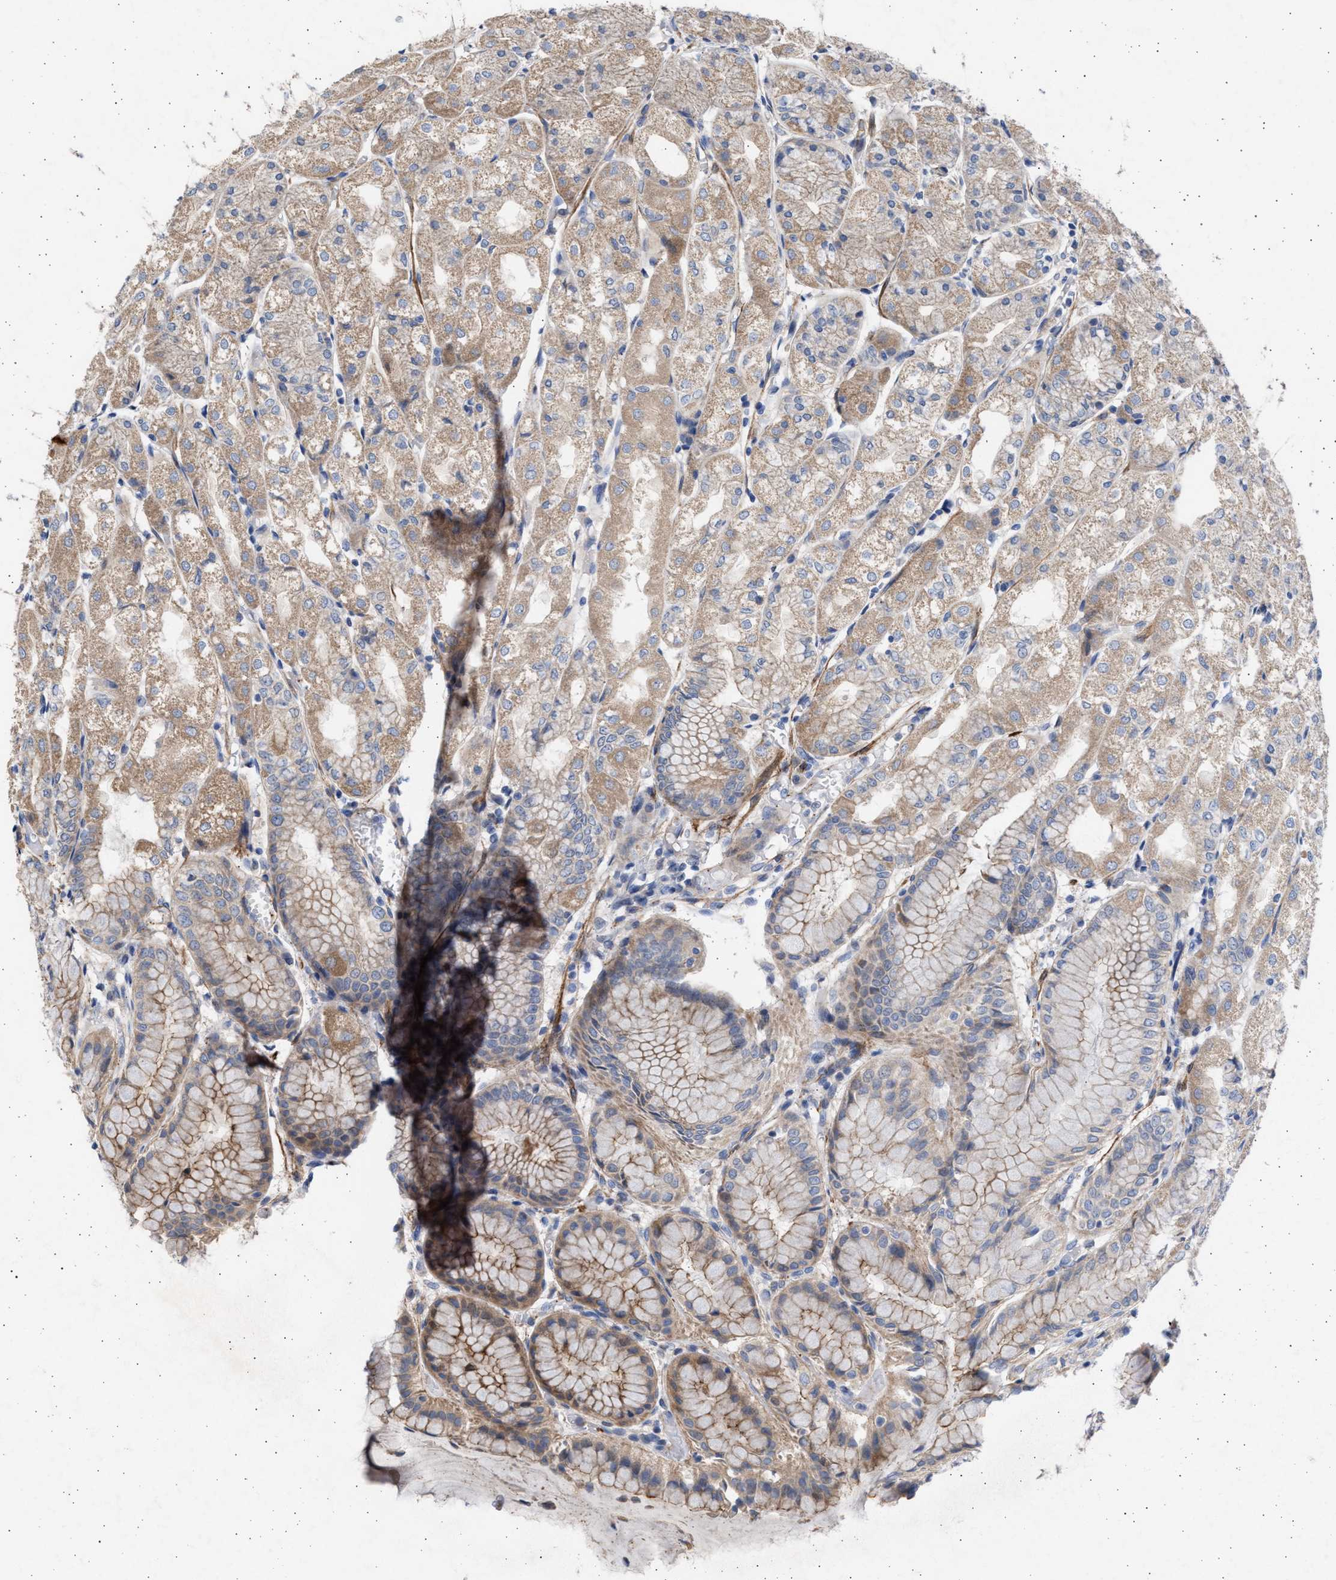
{"staining": {"intensity": "weak", "quantity": ">75%", "location": "cytoplasmic/membranous"}, "tissue": "stomach", "cell_type": "Glandular cells", "image_type": "normal", "snomed": [{"axis": "morphology", "description": "Normal tissue, NOS"}, {"axis": "topography", "description": "Stomach, upper"}], "caption": "Immunohistochemical staining of benign stomach displays weak cytoplasmic/membranous protein staining in about >75% of glandular cells.", "gene": "NBR1", "patient": {"sex": "male", "age": 72}}